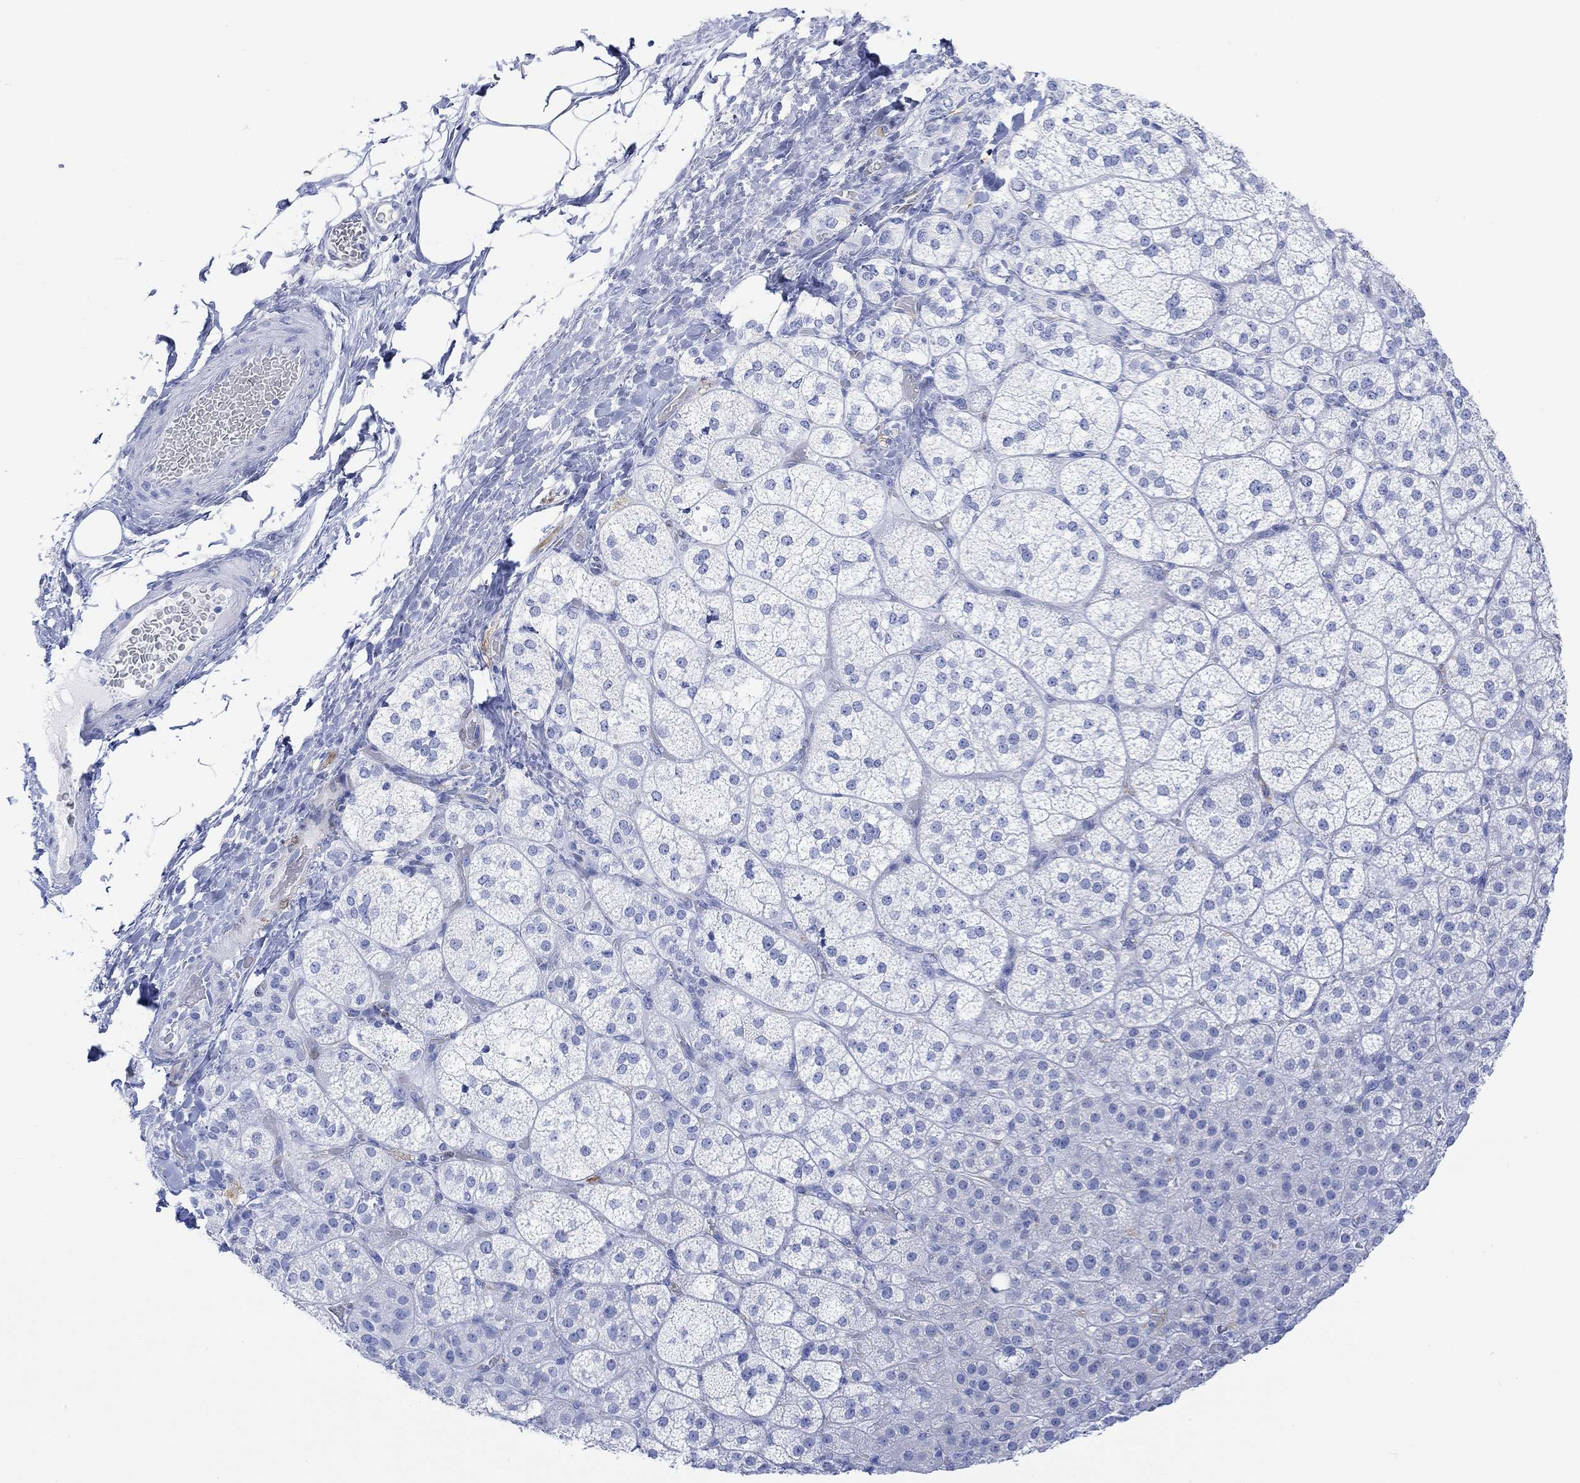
{"staining": {"intensity": "negative", "quantity": "none", "location": "none"}, "tissue": "adrenal gland", "cell_type": "Glandular cells", "image_type": "normal", "snomed": [{"axis": "morphology", "description": "Normal tissue, NOS"}, {"axis": "topography", "description": "Adrenal gland"}], "caption": "Immunohistochemistry (IHC) histopathology image of normal adrenal gland stained for a protein (brown), which demonstrates no staining in glandular cells.", "gene": "TPPP3", "patient": {"sex": "female", "age": 60}}